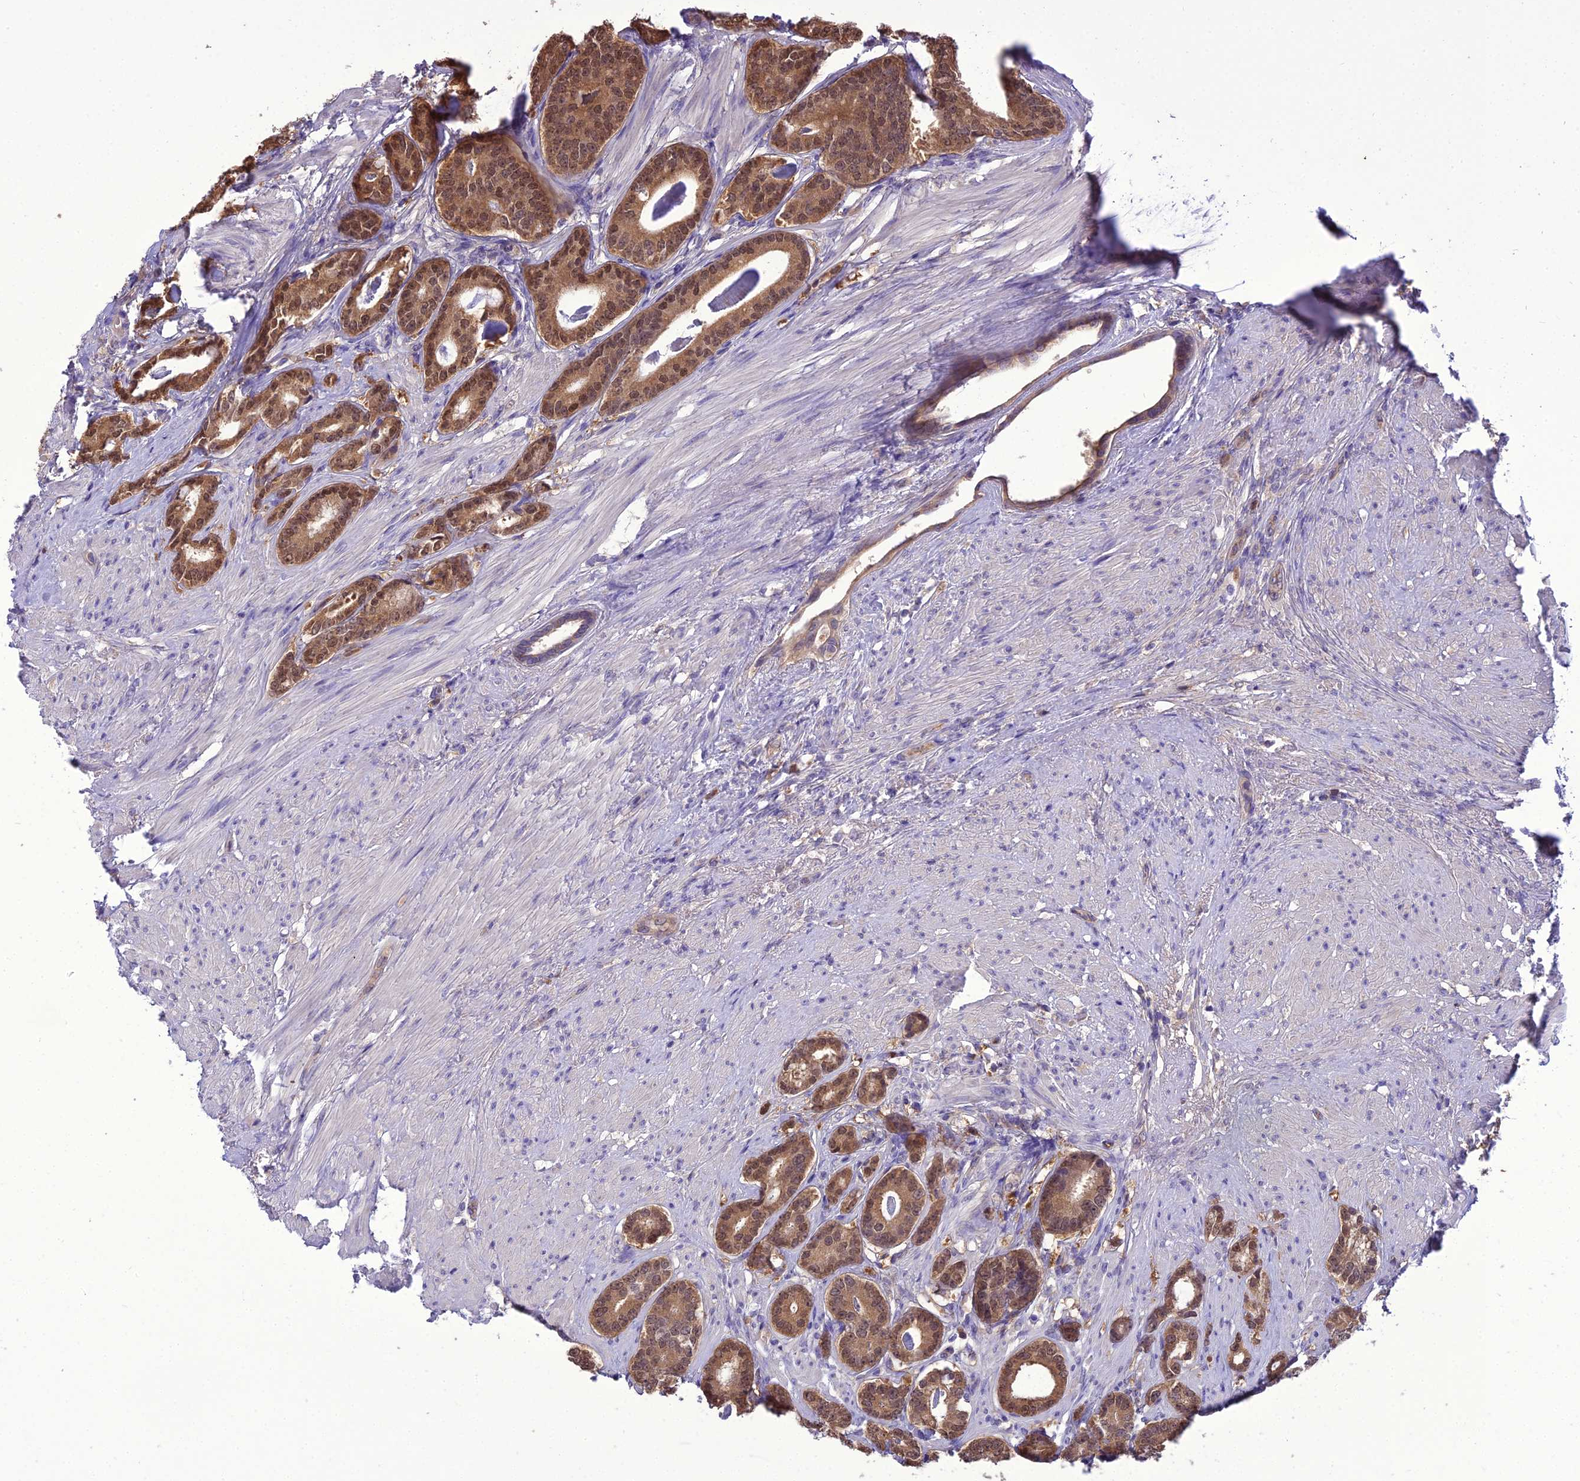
{"staining": {"intensity": "moderate", "quantity": ">75%", "location": "cytoplasmic/membranous,nuclear"}, "tissue": "prostate cancer", "cell_type": "Tumor cells", "image_type": "cancer", "snomed": [{"axis": "morphology", "description": "Adenocarcinoma, Low grade"}, {"axis": "topography", "description": "Prostate"}], "caption": "A micrograph showing moderate cytoplasmic/membranous and nuclear positivity in about >75% of tumor cells in prostate cancer (low-grade adenocarcinoma), as visualized by brown immunohistochemical staining.", "gene": "BORCS6", "patient": {"sex": "male", "age": 71}}